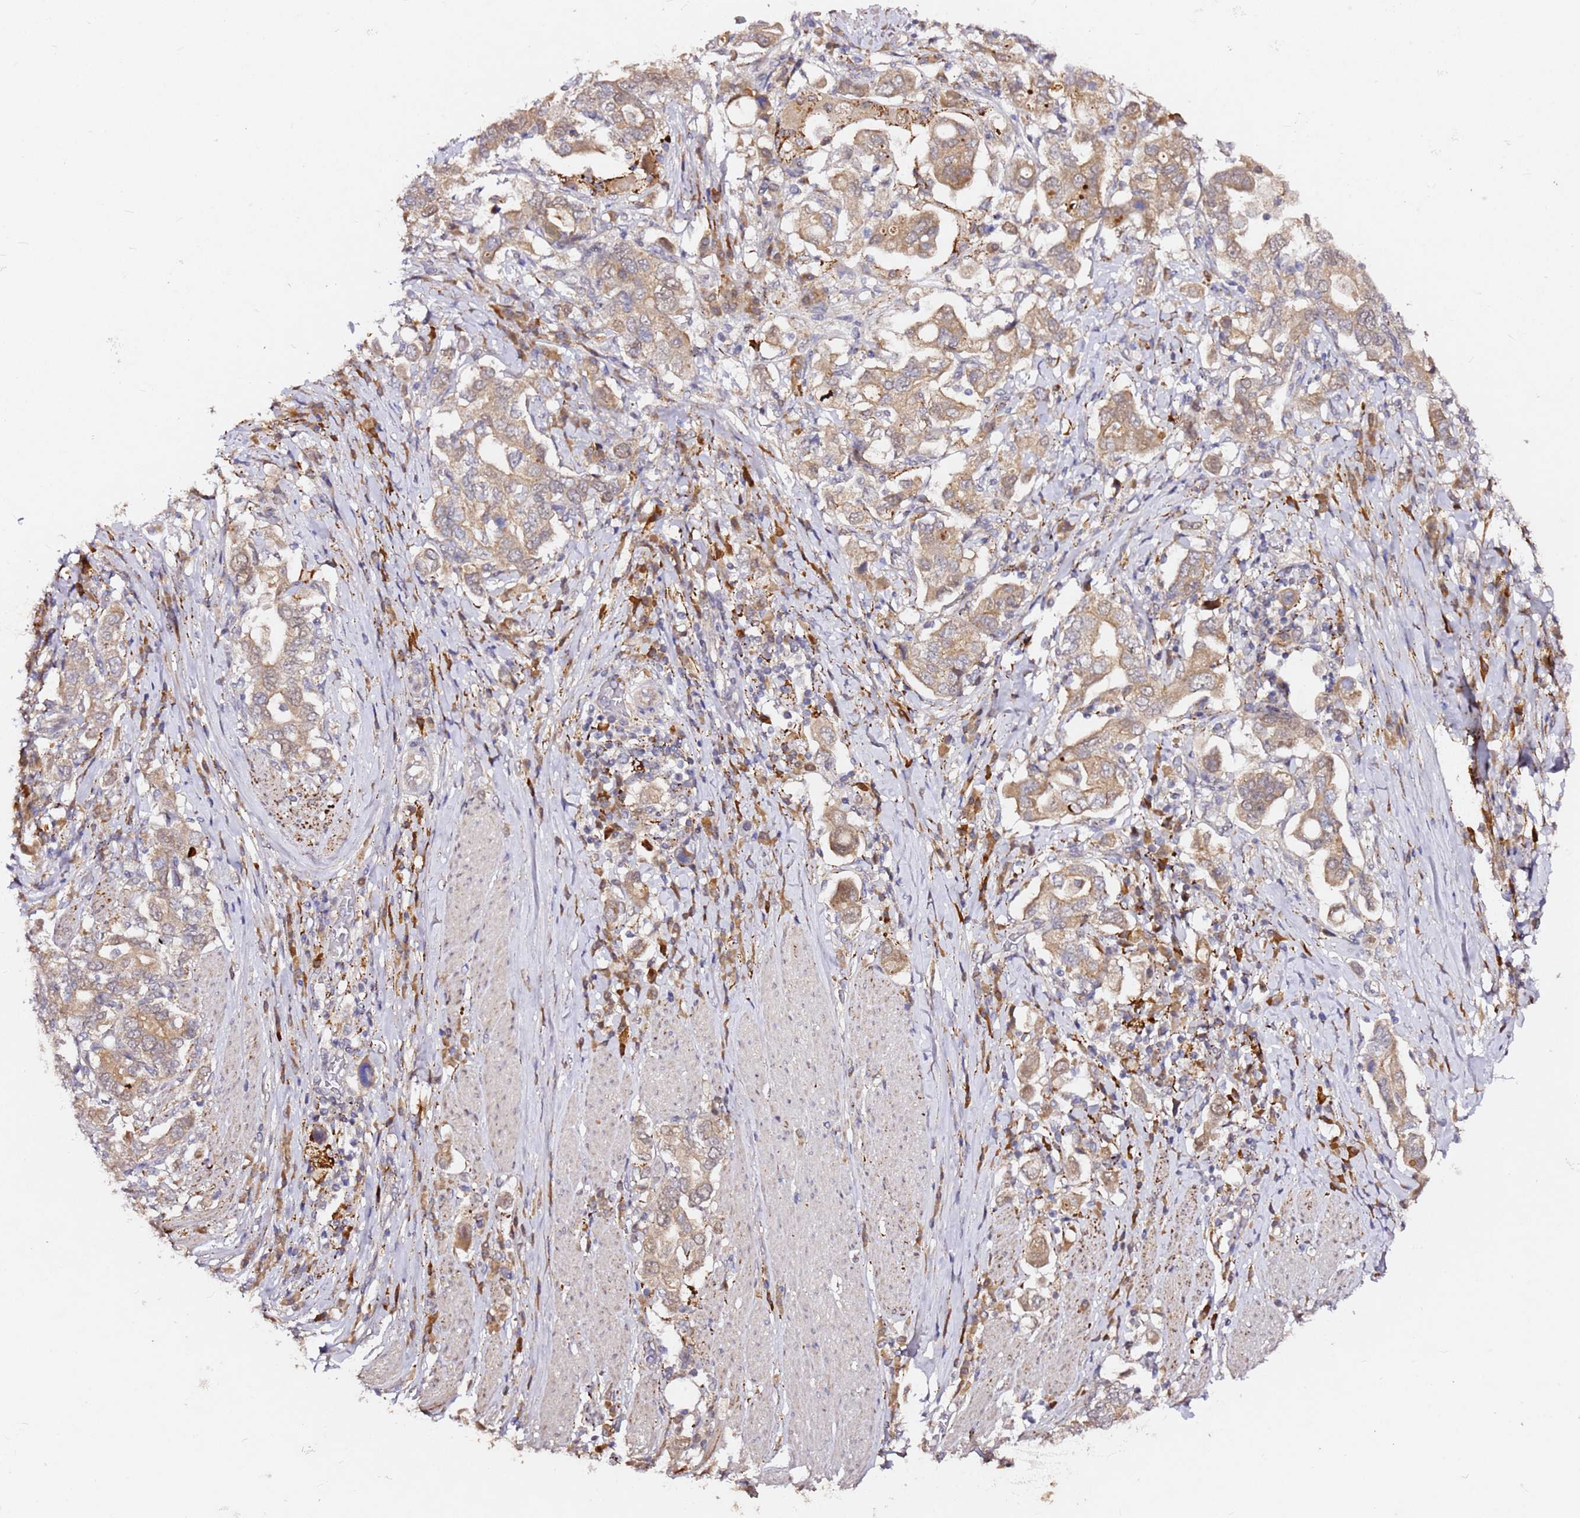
{"staining": {"intensity": "moderate", "quantity": ">75%", "location": "cytoplasmic/membranous"}, "tissue": "stomach cancer", "cell_type": "Tumor cells", "image_type": "cancer", "snomed": [{"axis": "morphology", "description": "Adenocarcinoma, NOS"}, {"axis": "topography", "description": "Stomach, upper"}, {"axis": "topography", "description": "Stomach"}], "caption": "Stomach cancer (adenocarcinoma) tissue shows moderate cytoplasmic/membranous staining in about >75% of tumor cells, visualized by immunohistochemistry. (DAB (3,3'-diaminobenzidine) IHC, brown staining for protein, blue staining for nuclei).", "gene": "ALG11", "patient": {"sex": "male", "age": 62}}